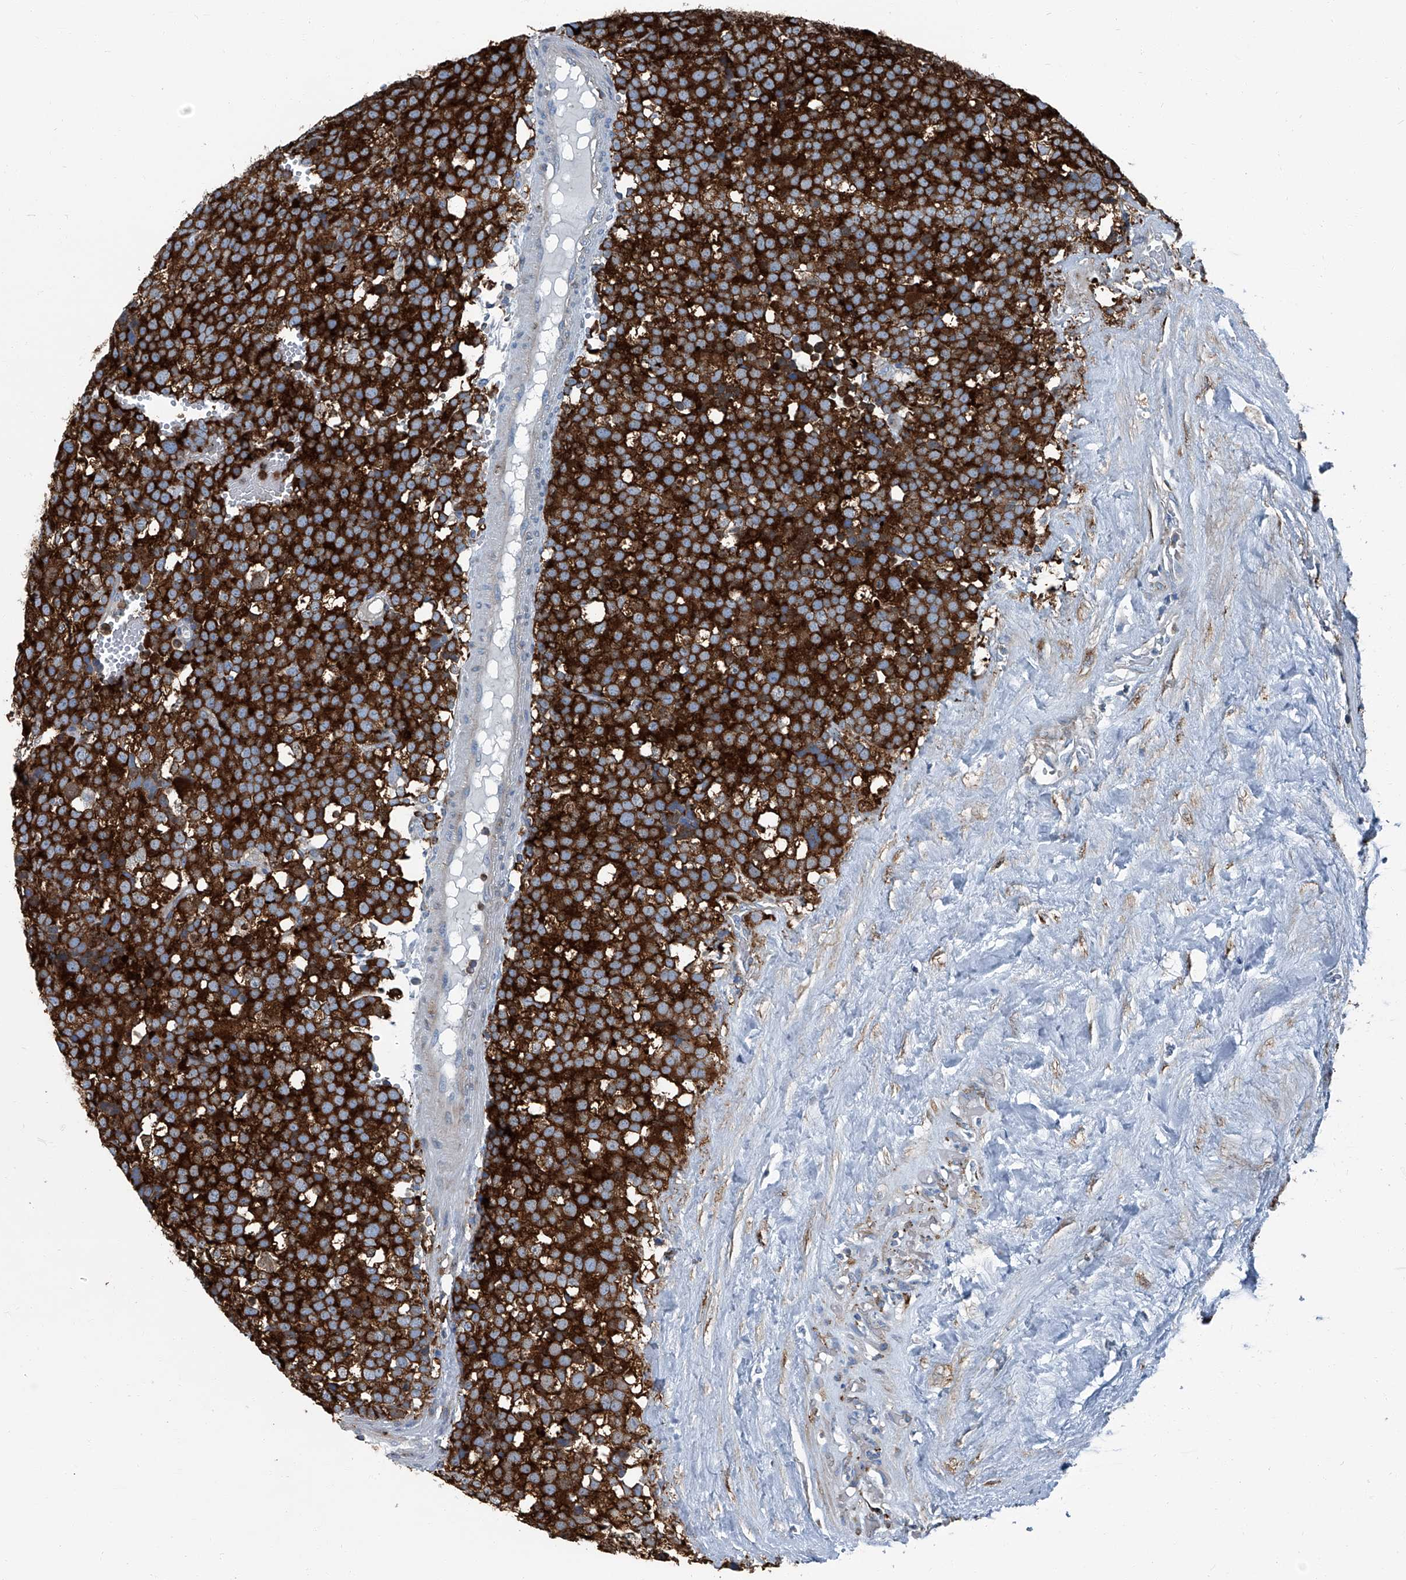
{"staining": {"intensity": "strong", "quantity": ">75%", "location": "cytoplasmic/membranous"}, "tissue": "testis cancer", "cell_type": "Tumor cells", "image_type": "cancer", "snomed": [{"axis": "morphology", "description": "Seminoma, NOS"}, {"axis": "topography", "description": "Testis"}], "caption": "Immunohistochemical staining of human seminoma (testis) displays high levels of strong cytoplasmic/membranous staining in approximately >75% of tumor cells.", "gene": "SEPTIN7", "patient": {"sex": "male", "age": 71}}